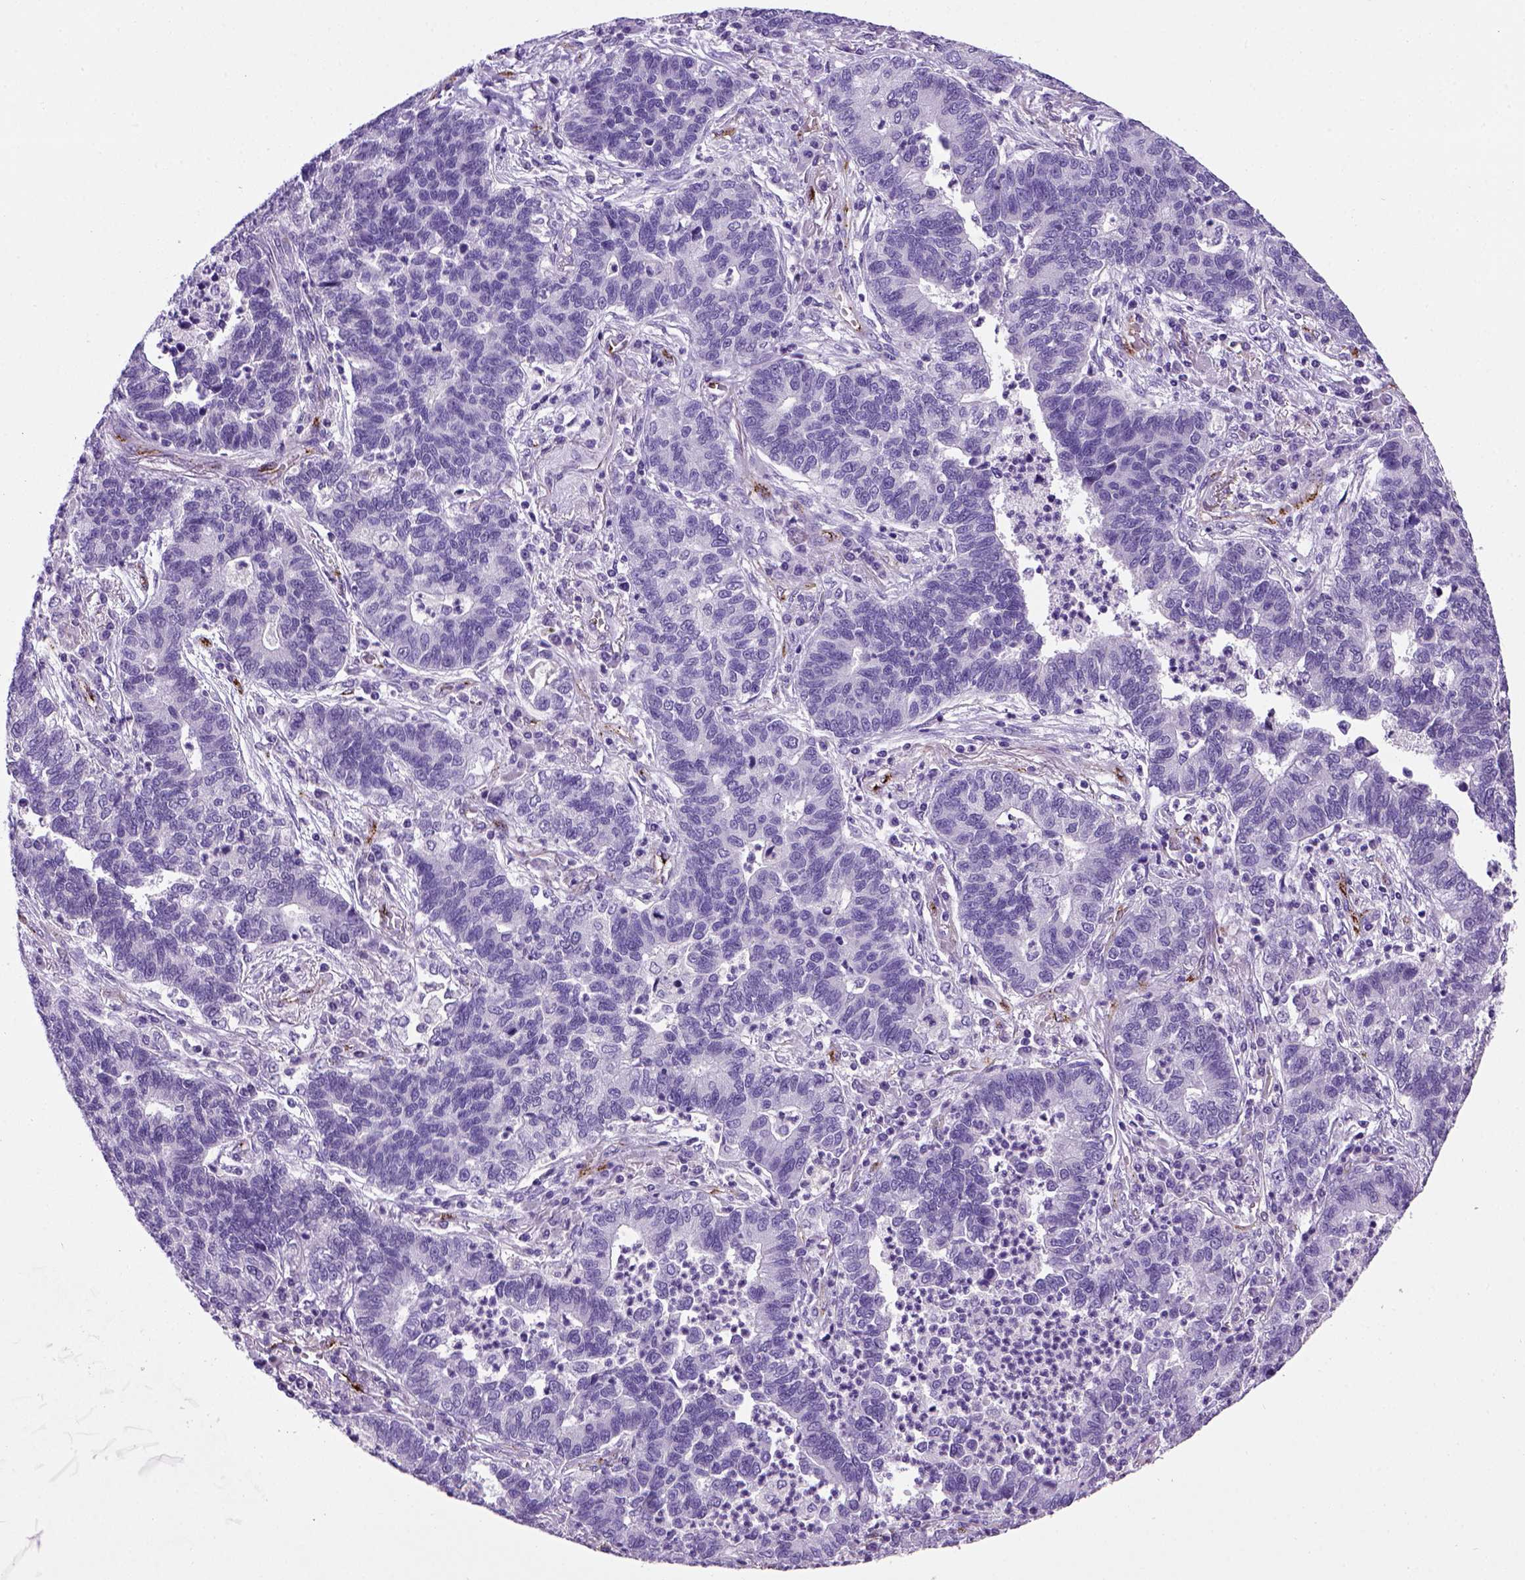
{"staining": {"intensity": "negative", "quantity": "none", "location": "none"}, "tissue": "lung cancer", "cell_type": "Tumor cells", "image_type": "cancer", "snomed": [{"axis": "morphology", "description": "Adenocarcinoma, NOS"}, {"axis": "topography", "description": "Lung"}], "caption": "This image is of lung cancer stained with IHC to label a protein in brown with the nuclei are counter-stained blue. There is no staining in tumor cells.", "gene": "VWF", "patient": {"sex": "female", "age": 57}}